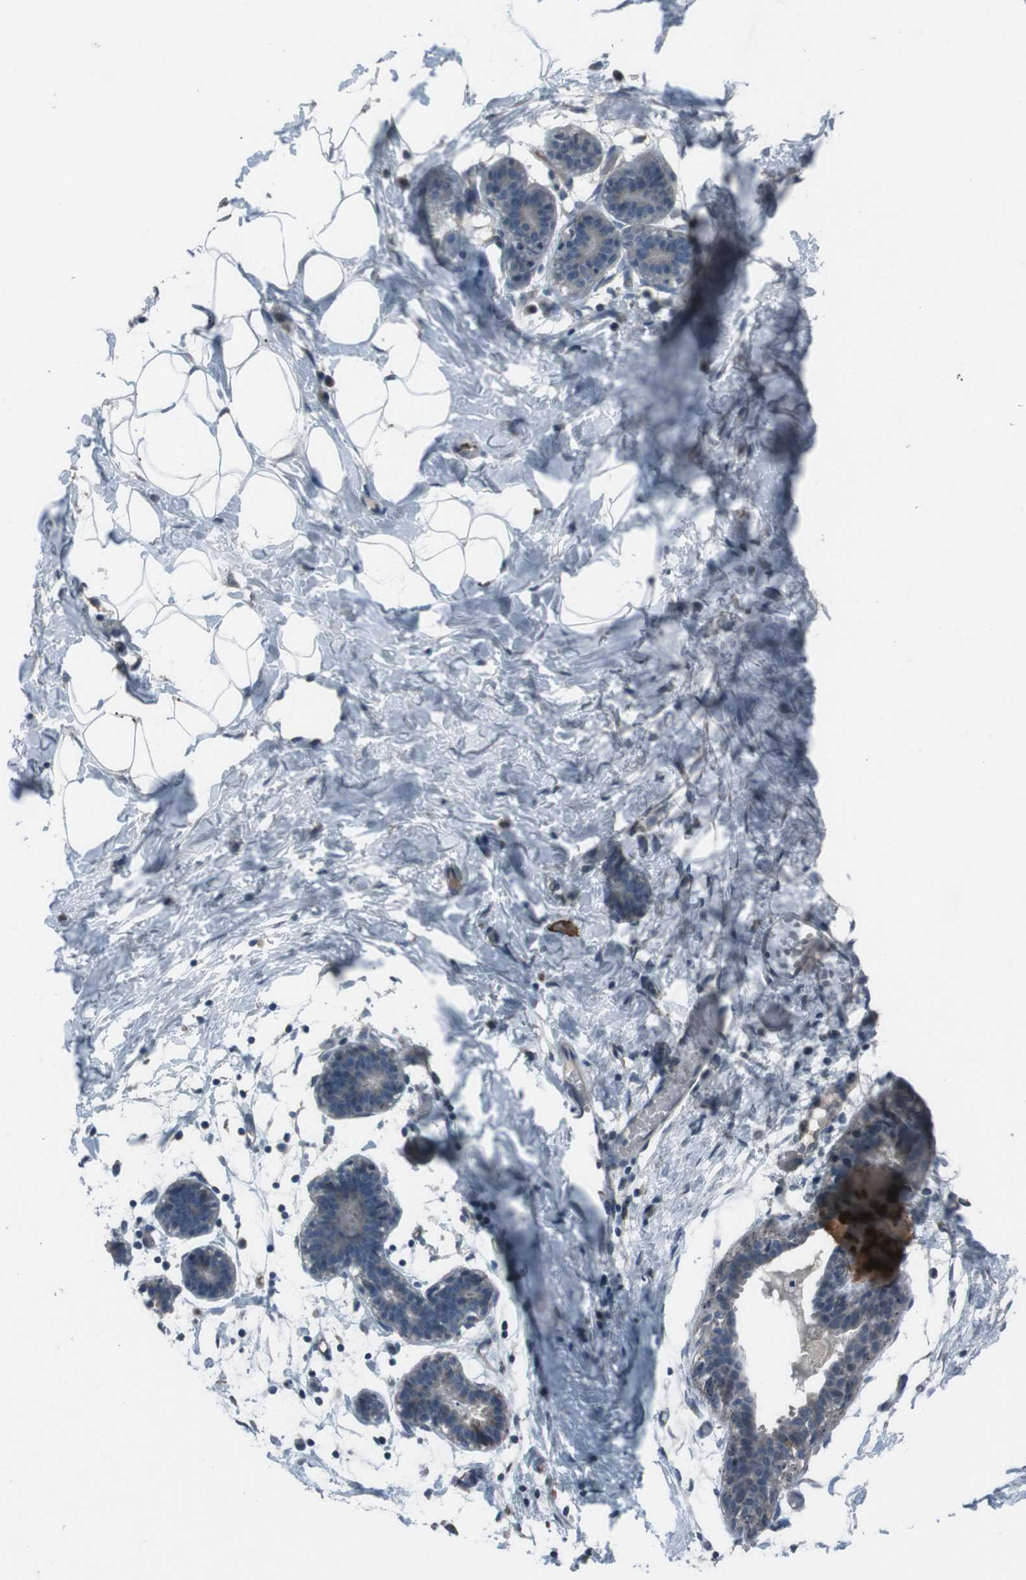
{"staining": {"intensity": "negative", "quantity": "none", "location": "none"}, "tissue": "breast", "cell_type": "Adipocytes", "image_type": "normal", "snomed": [{"axis": "morphology", "description": "Normal tissue, NOS"}, {"axis": "topography", "description": "Breast"}], "caption": "A high-resolution photomicrograph shows immunohistochemistry (IHC) staining of normal breast, which demonstrates no significant staining in adipocytes. (DAB IHC with hematoxylin counter stain).", "gene": "EFNA5", "patient": {"sex": "female", "age": 27}}